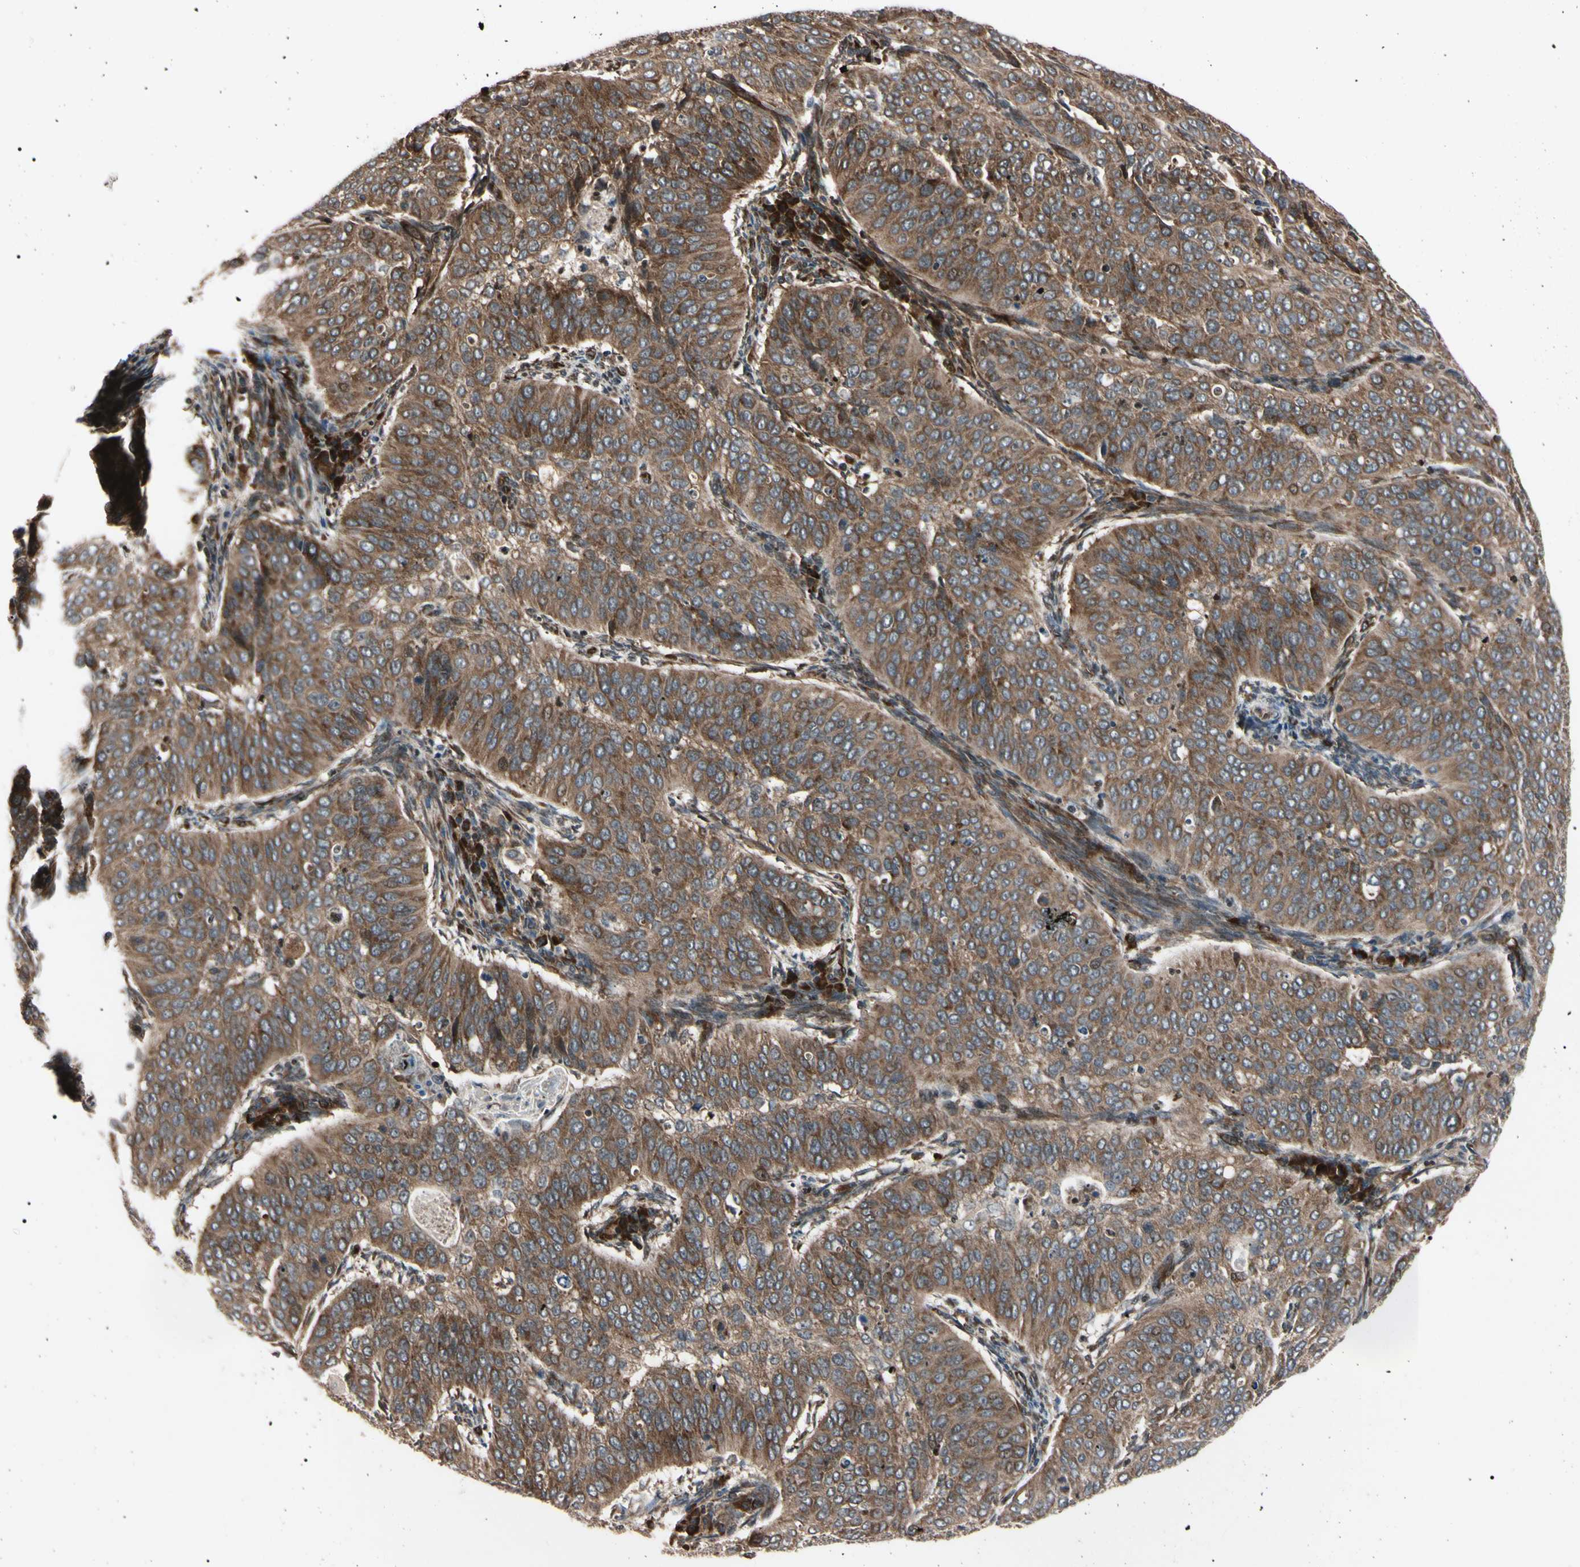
{"staining": {"intensity": "moderate", "quantity": ">75%", "location": "cytoplasmic/membranous"}, "tissue": "cervical cancer", "cell_type": "Tumor cells", "image_type": "cancer", "snomed": [{"axis": "morphology", "description": "Normal tissue, NOS"}, {"axis": "morphology", "description": "Squamous cell carcinoma, NOS"}, {"axis": "topography", "description": "Cervix"}], "caption": "Immunohistochemistry image of human cervical cancer (squamous cell carcinoma) stained for a protein (brown), which demonstrates medium levels of moderate cytoplasmic/membranous staining in about >75% of tumor cells.", "gene": "GUCY1B1", "patient": {"sex": "female", "age": 39}}